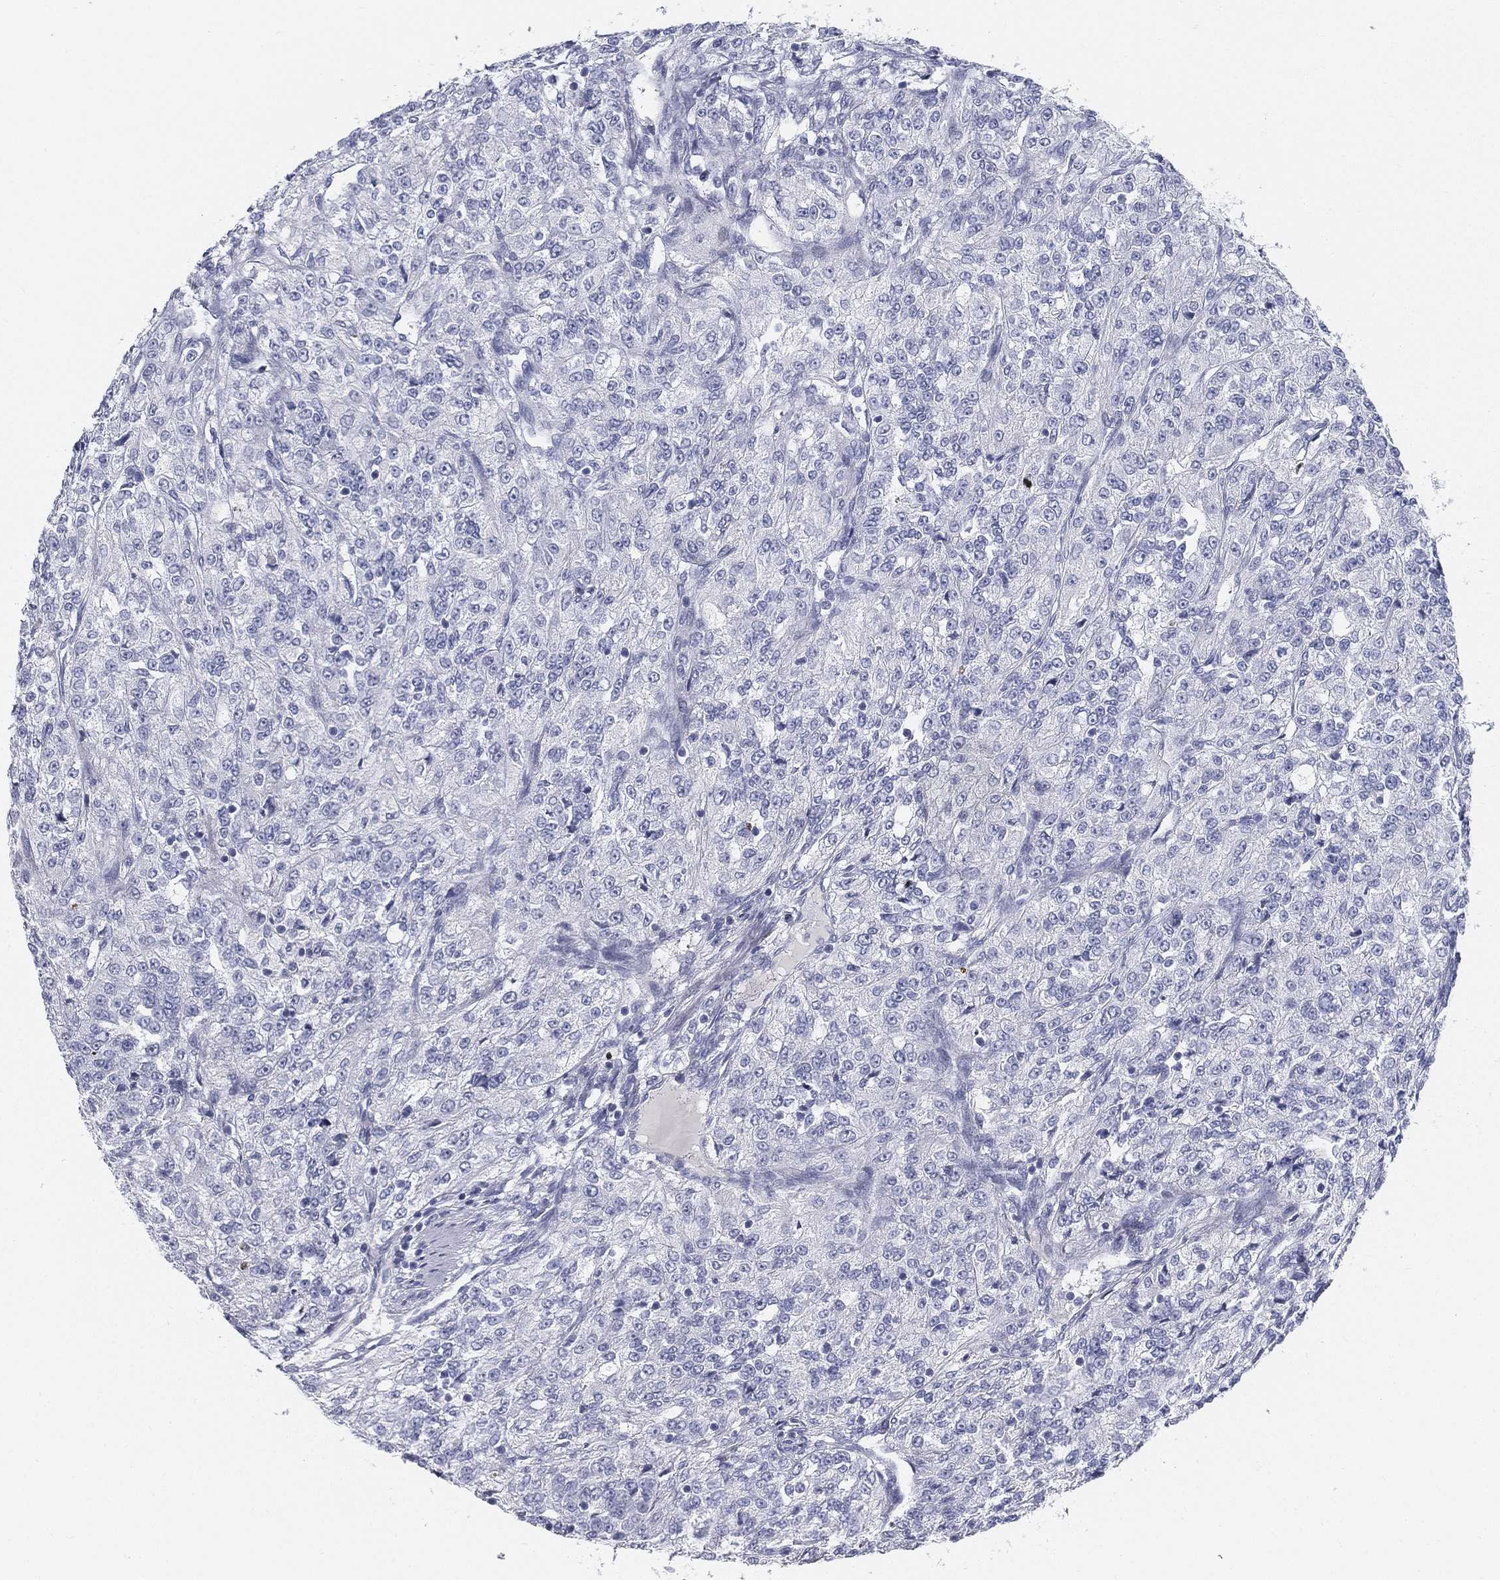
{"staining": {"intensity": "negative", "quantity": "none", "location": "none"}, "tissue": "renal cancer", "cell_type": "Tumor cells", "image_type": "cancer", "snomed": [{"axis": "morphology", "description": "Adenocarcinoma, NOS"}, {"axis": "topography", "description": "Kidney"}], "caption": "Renal adenocarcinoma was stained to show a protein in brown. There is no significant expression in tumor cells.", "gene": "SPPL2C", "patient": {"sex": "female", "age": 63}}